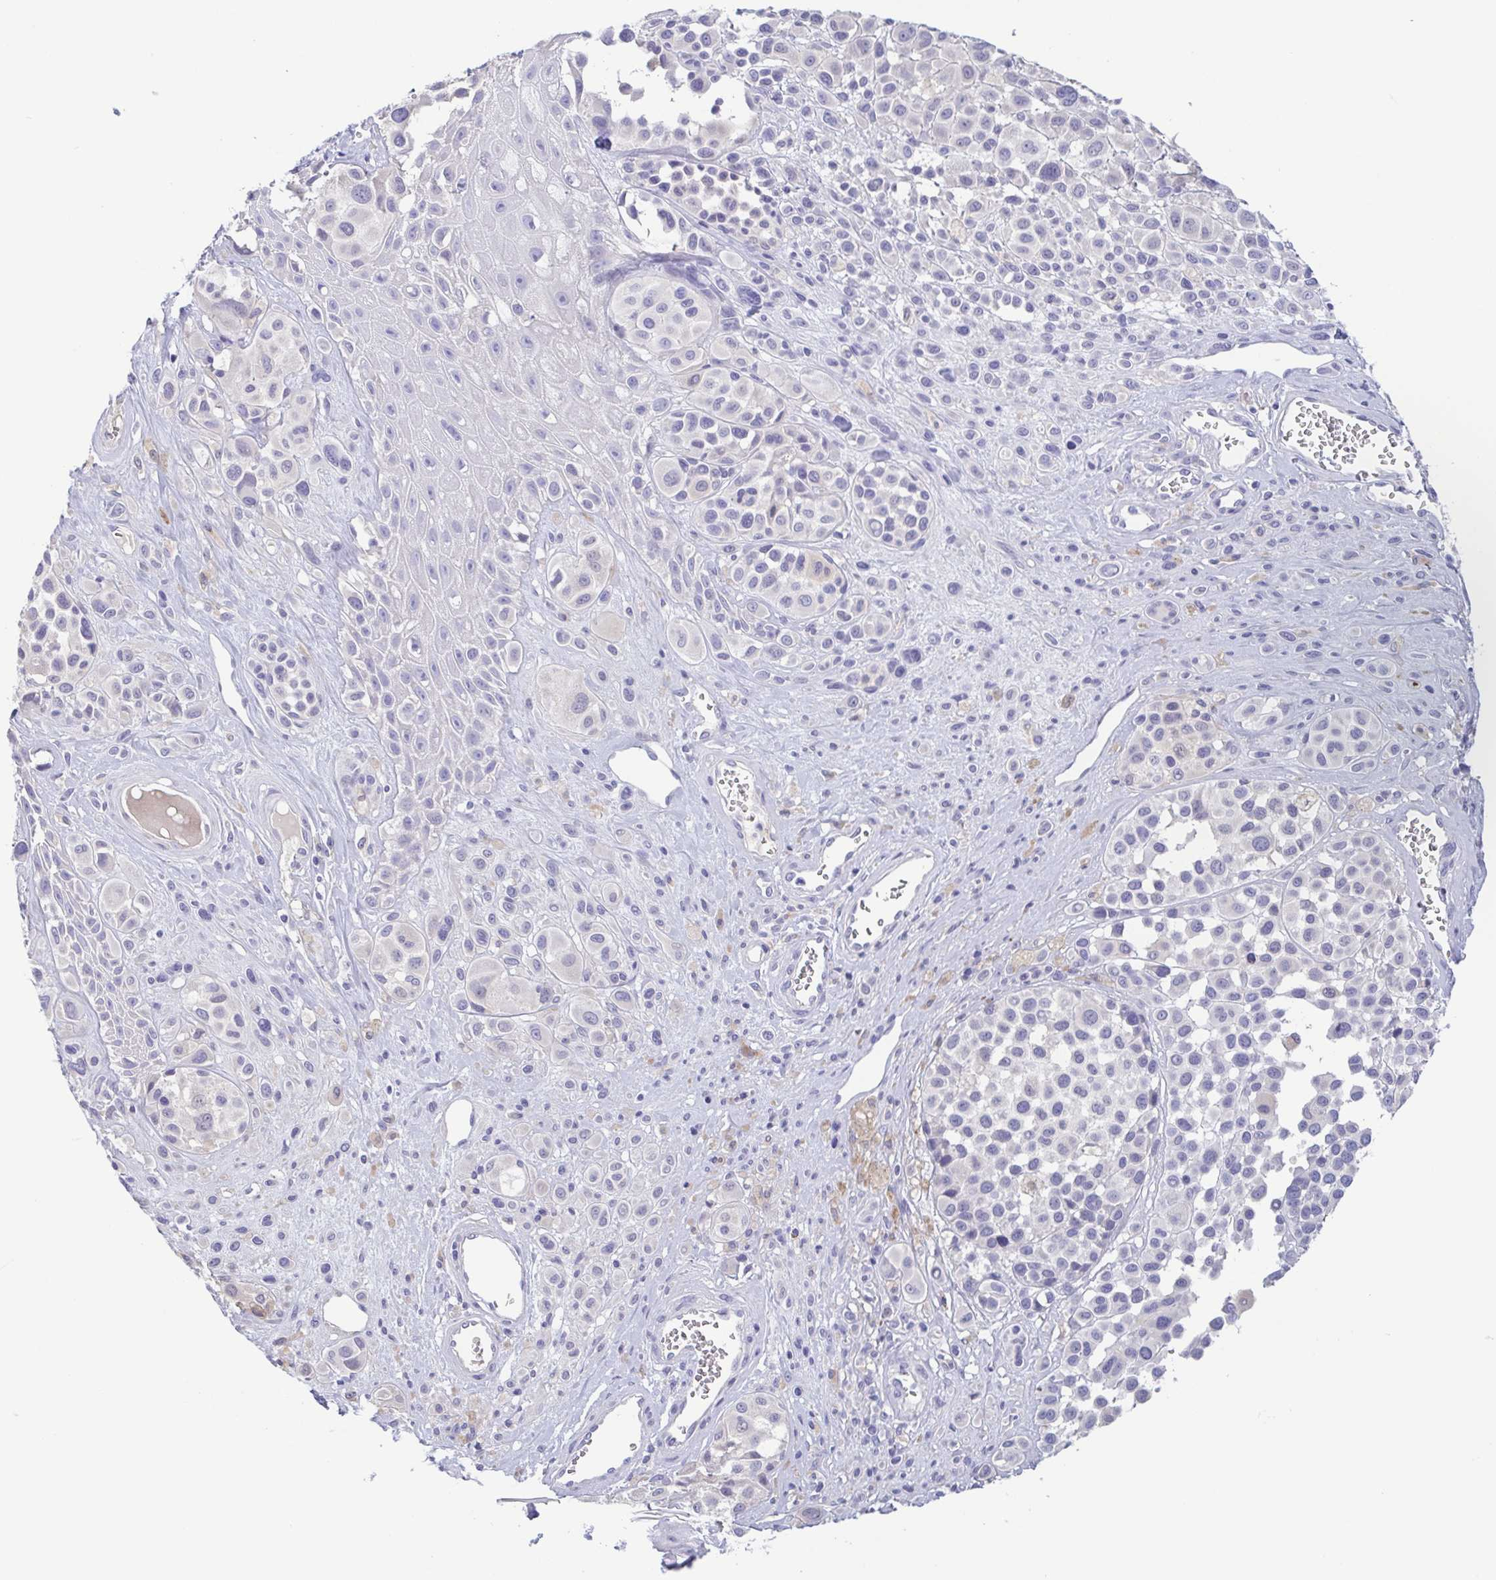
{"staining": {"intensity": "negative", "quantity": "none", "location": "none"}, "tissue": "melanoma", "cell_type": "Tumor cells", "image_type": "cancer", "snomed": [{"axis": "morphology", "description": "Malignant melanoma, NOS"}, {"axis": "topography", "description": "Skin"}], "caption": "There is no significant positivity in tumor cells of melanoma.", "gene": "TREH", "patient": {"sex": "male", "age": 77}}